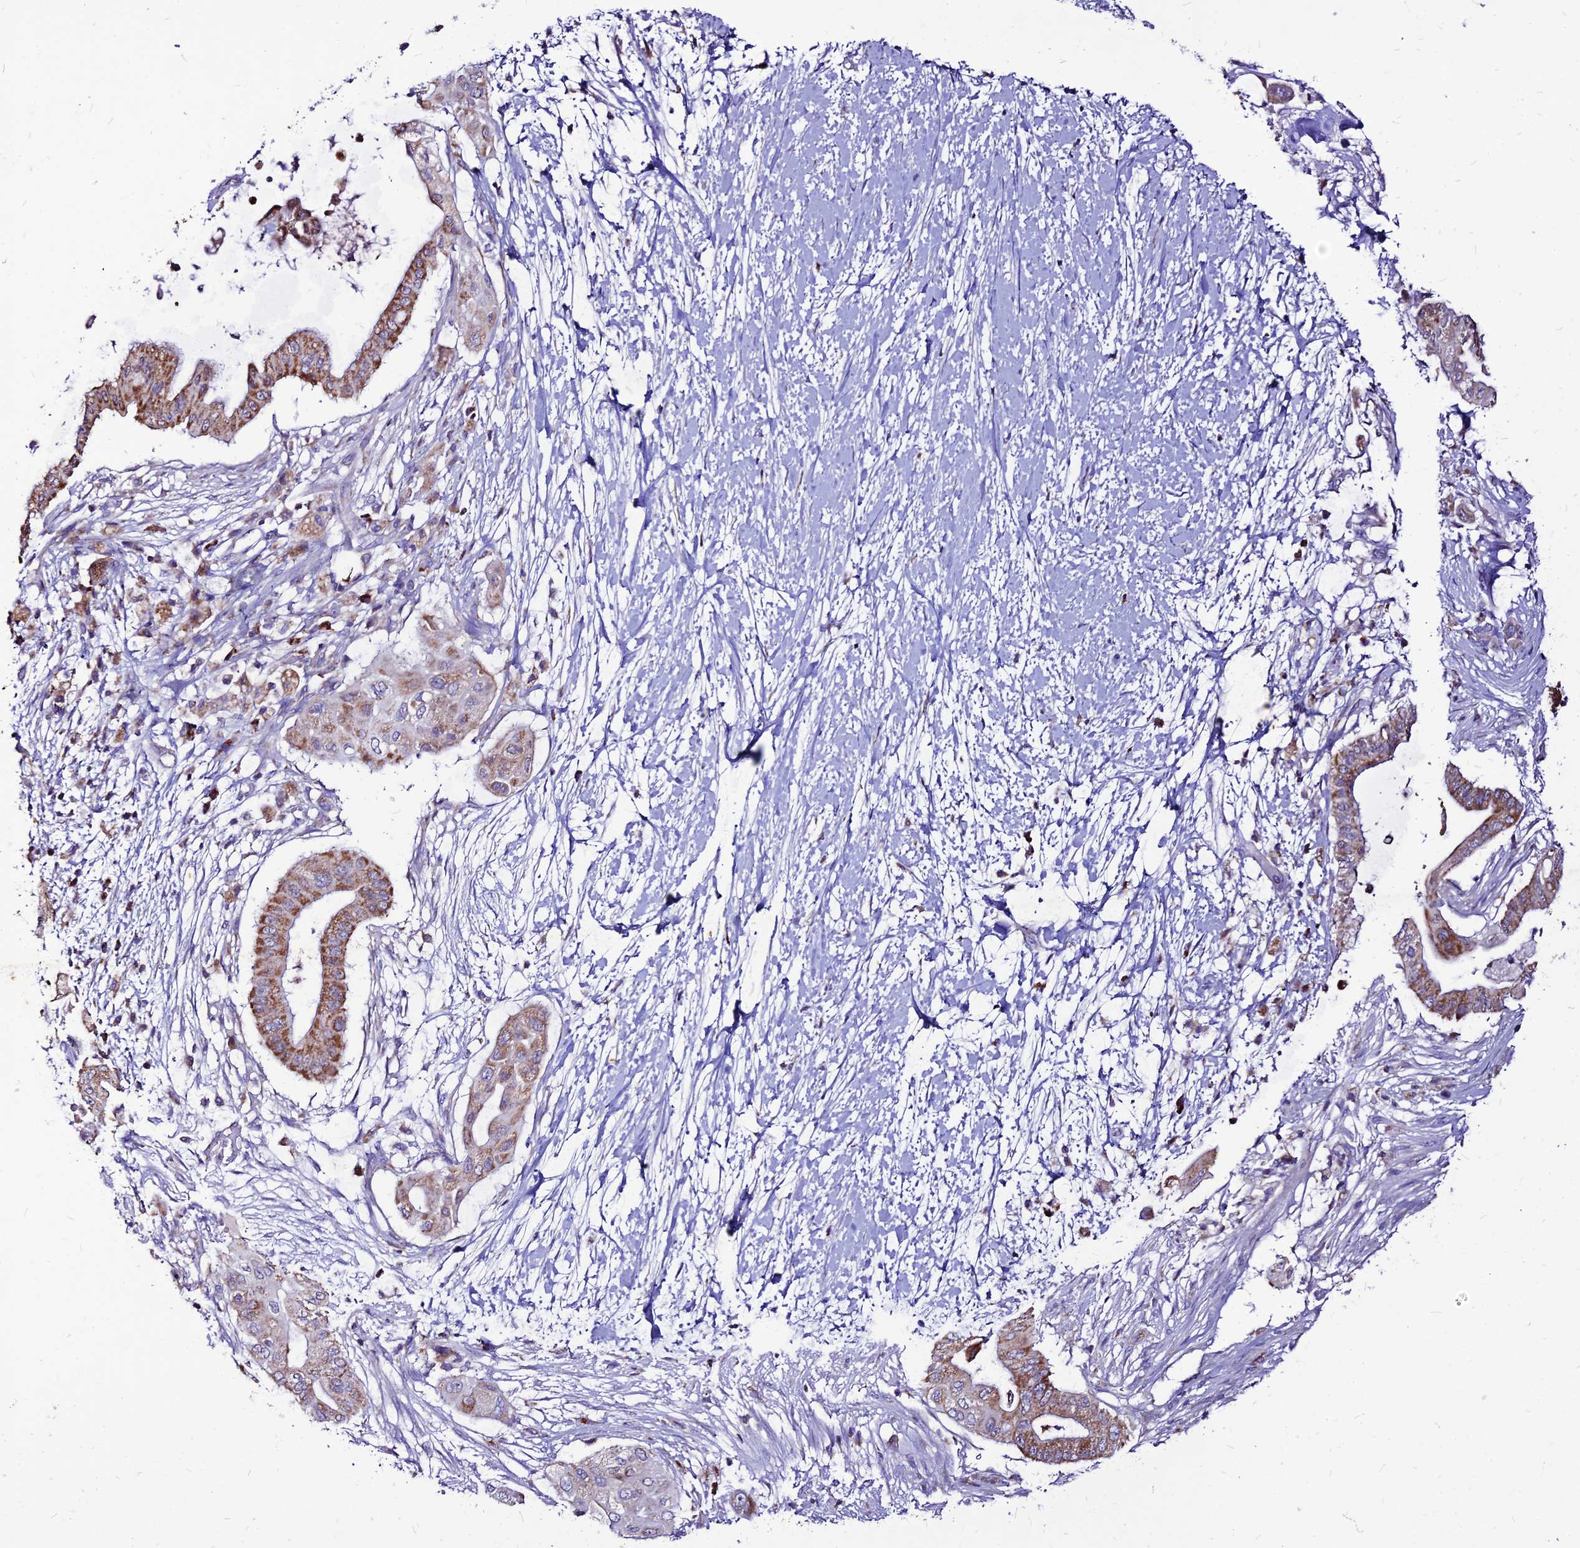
{"staining": {"intensity": "moderate", "quantity": ">75%", "location": "cytoplasmic/membranous"}, "tissue": "pancreatic cancer", "cell_type": "Tumor cells", "image_type": "cancer", "snomed": [{"axis": "morphology", "description": "Adenocarcinoma, NOS"}, {"axis": "topography", "description": "Pancreas"}], "caption": "A photomicrograph showing moderate cytoplasmic/membranous expression in about >75% of tumor cells in pancreatic cancer (adenocarcinoma), as visualized by brown immunohistochemical staining.", "gene": "ECI1", "patient": {"sex": "male", "age": 68}}